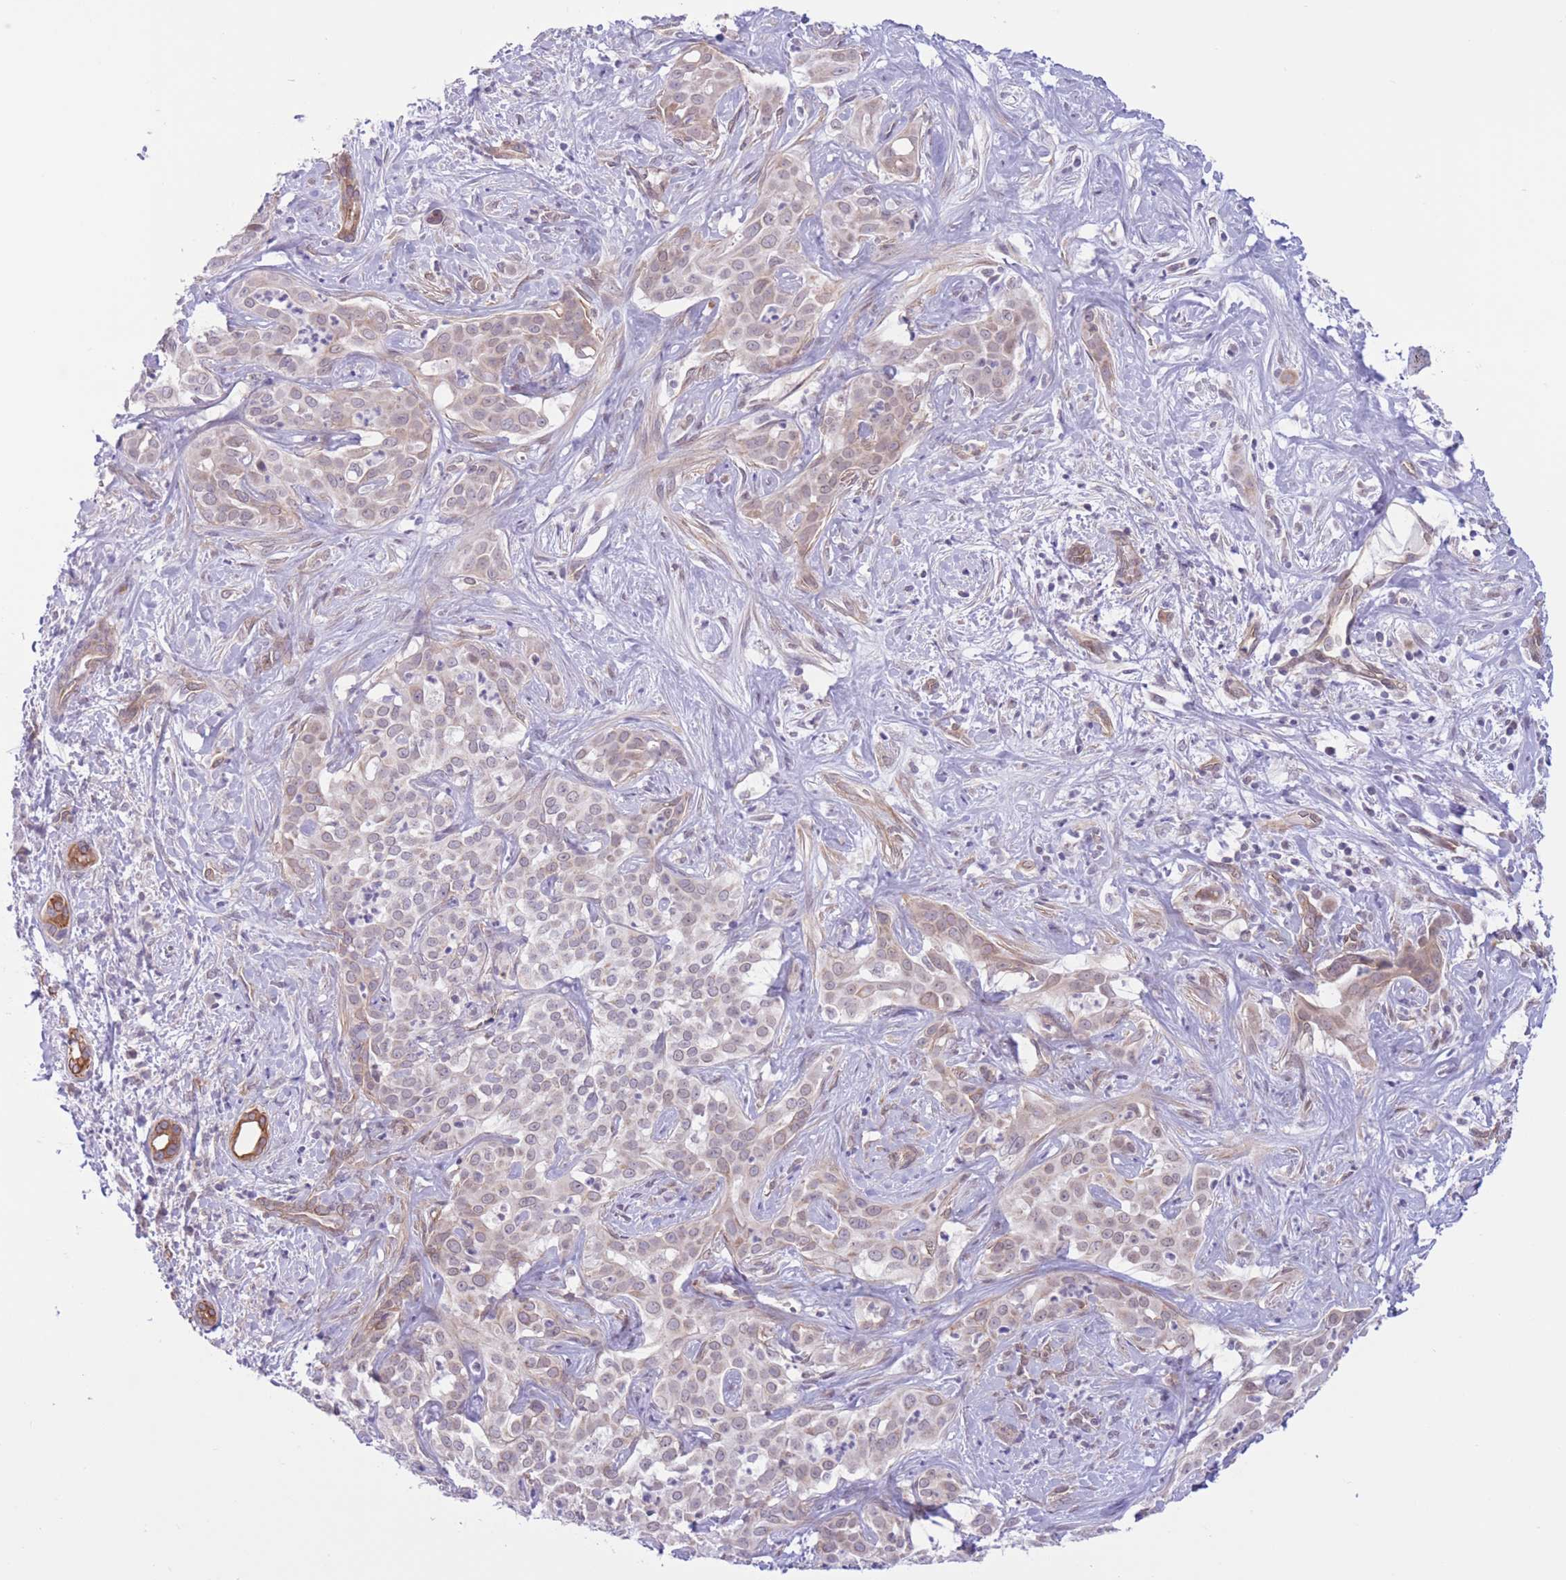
{"staining": {"intensity": "weak", "quantity": "25%-75%", "location": "cytoplasmic/membranous,nuclear"}, "tissue": "liver cancer", "cell_type": "Tumor cells", "image_type": "cancer", "snomed": [{"axis": "morphology", "description": "Cholangiocarcinoma"}, {"axis": "topography", "description": "Liver"}], "caption": "Liver cholangiocarcinoma was stained to show a protein in brown. There is low levels of weak cytoplasmic/membranous and nuclear positivity in about 25%-75% of tumor cells.", "gene": "MRPS31", "patient": {"sex": "male", "age": 67}}